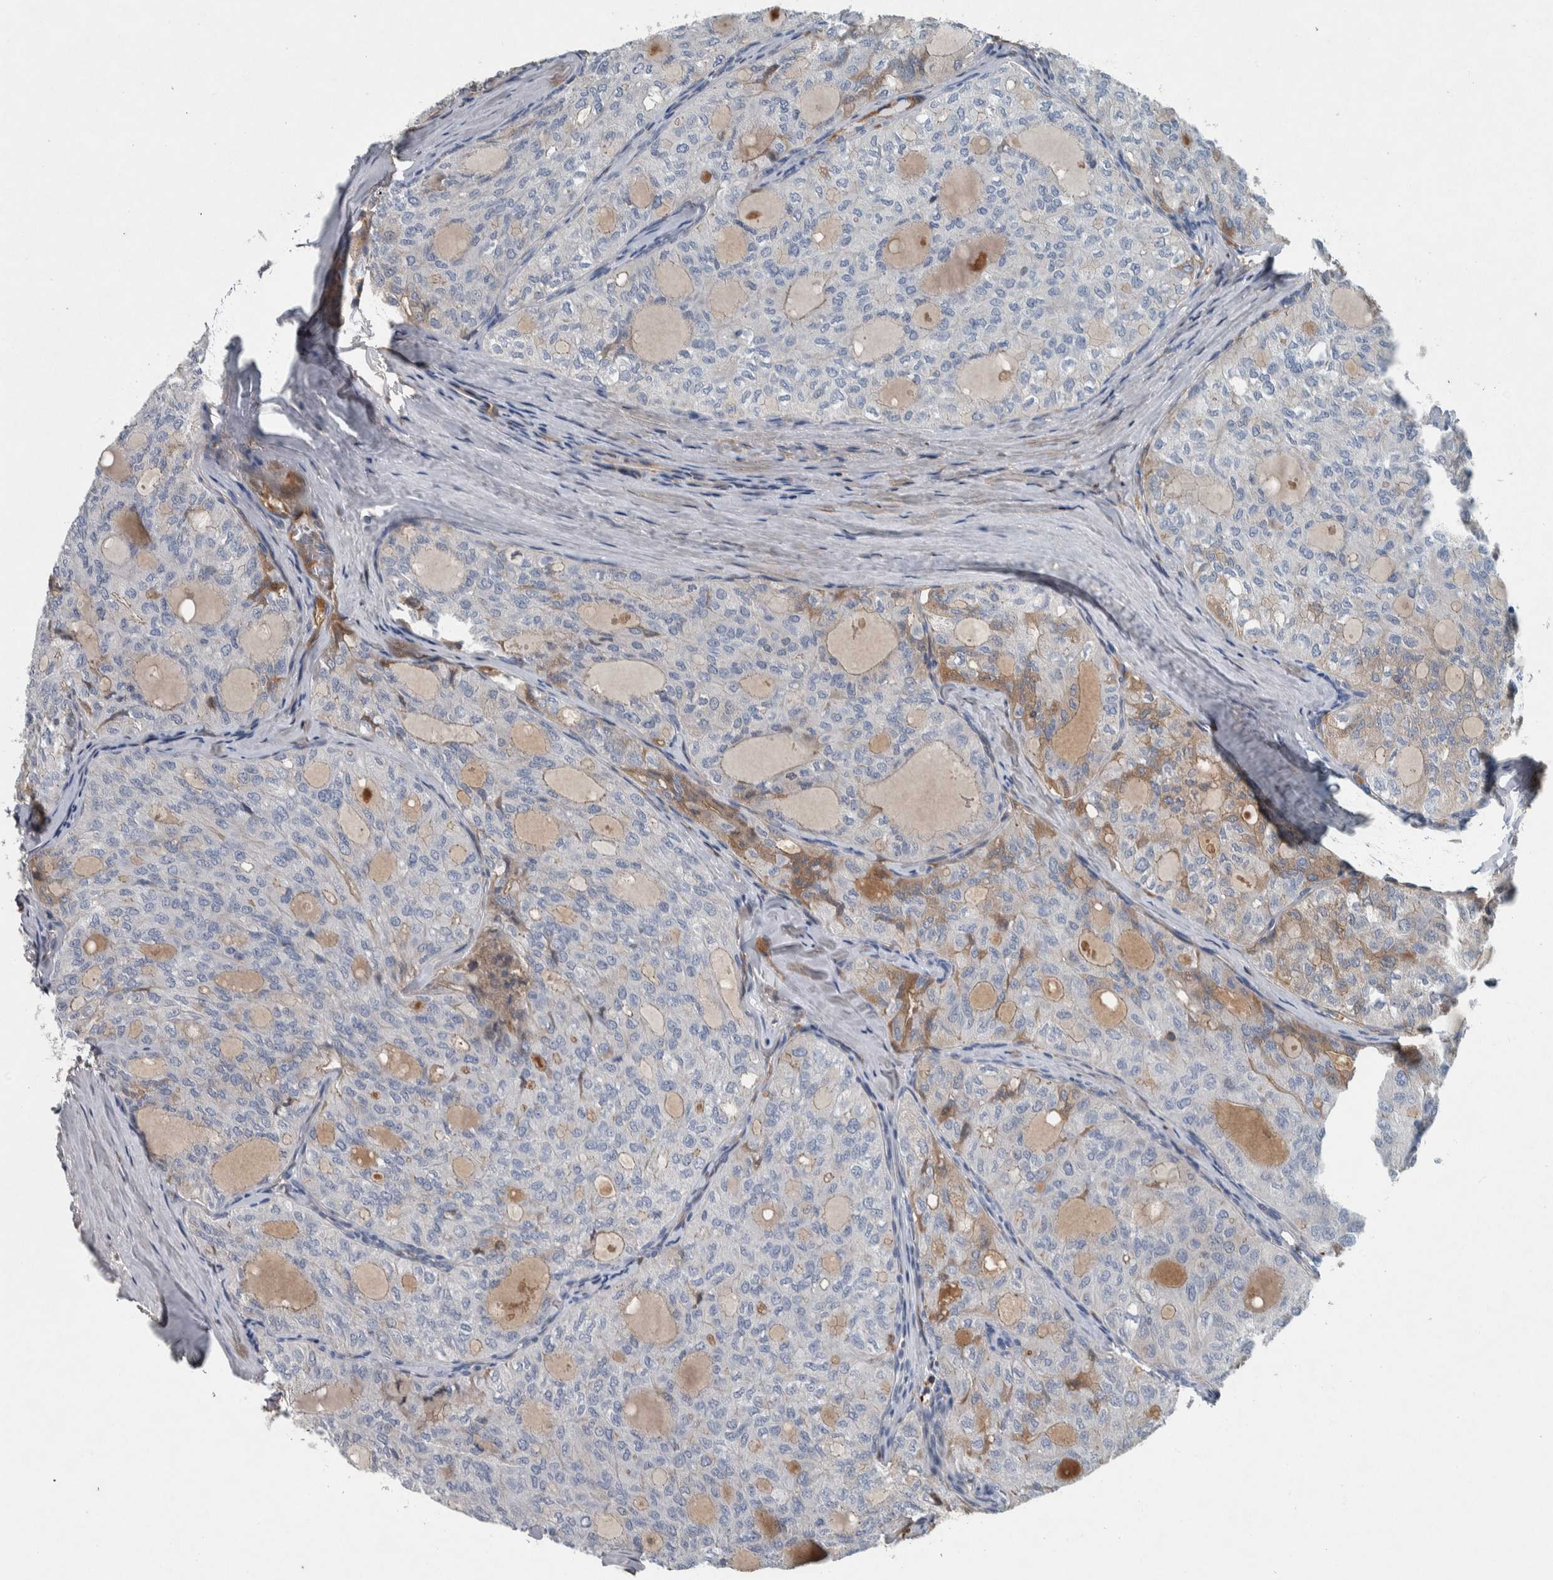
{"staining": {"intensity": "weak", "quantity": "<25%", "location": "cytoplasmic/membranous"}, "tissue": "thyroid cancer", "cell_type": "Tumor cells", "image_type": "cancer", "snomed": [{"axis": "morphology", "description": "Follicular adenoma carcinoma, NOS"}, {"axis": "topography", "description": "Thyroid gland"}], "caption": "Immunohistochemistry of human thyroid cancer (follicular adenoma carcinoma) displays no expression in tumor cells. (Stains: DAB immunohistochemistry (IHC) with hematoxylin counter stain, Microscopy: brightfield microscopy at high magnification).", "gene": "SERPINC1", "patient": {"sex": "male", "age": 75}}